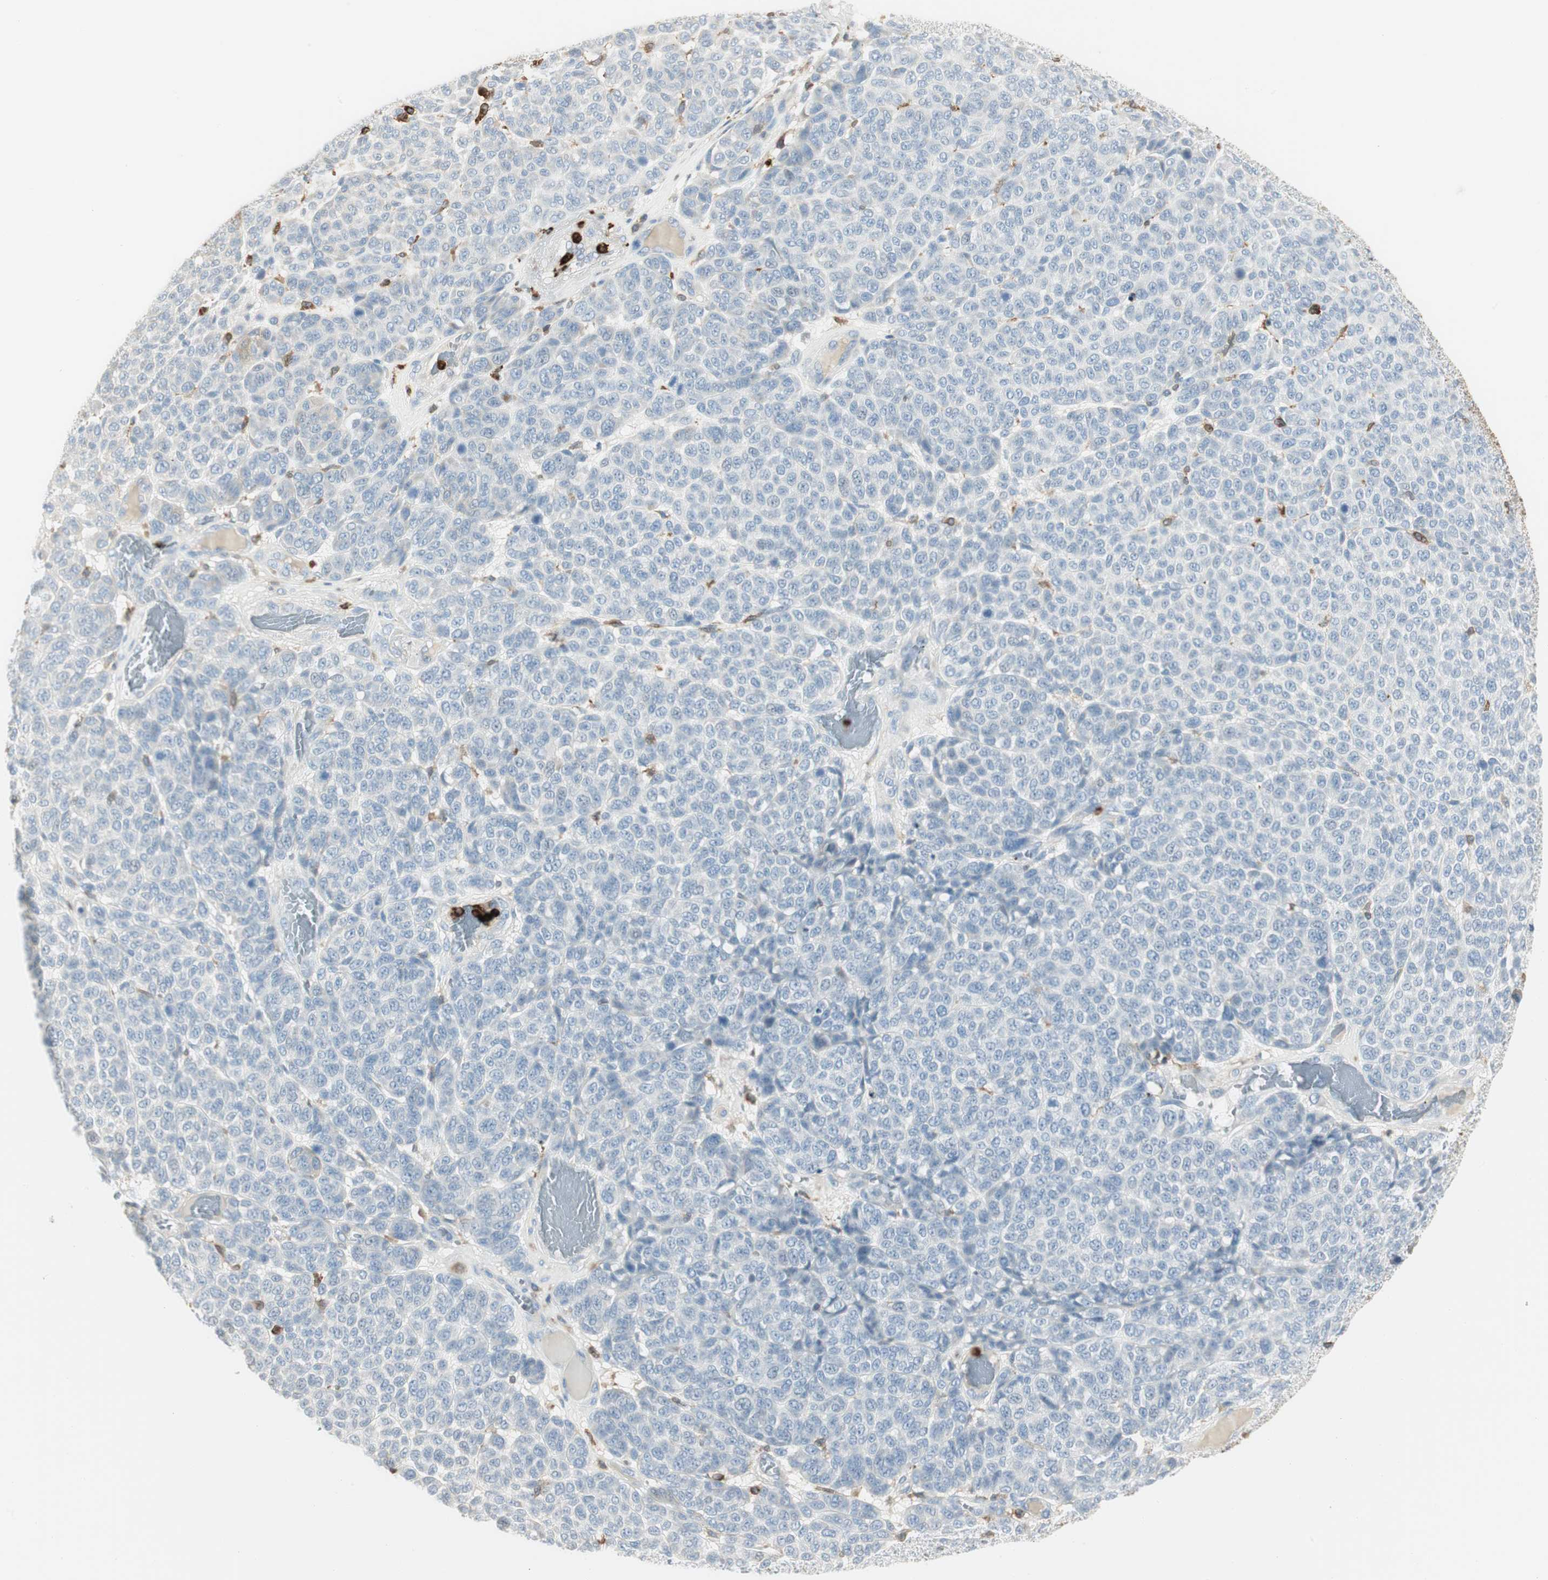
{"staining": {"intensity": "negative", "quantity": "none", "location": "none"}, "tissue": "melanoma", "cell_type": "Tumor cells", "image_type": "cancer", "snomed": [{"axis": "morphology", "description": "Malignant melanoma, NOS"}, {"axis": "topography", "description": "Skin"}], "caption": "IHC photomicrograph of malignant melanoma stained for a protein (brown), which shows no expression in tumor cells.", "gene": "ITGB2", "patient": {"sex": "male", "age": 59}}